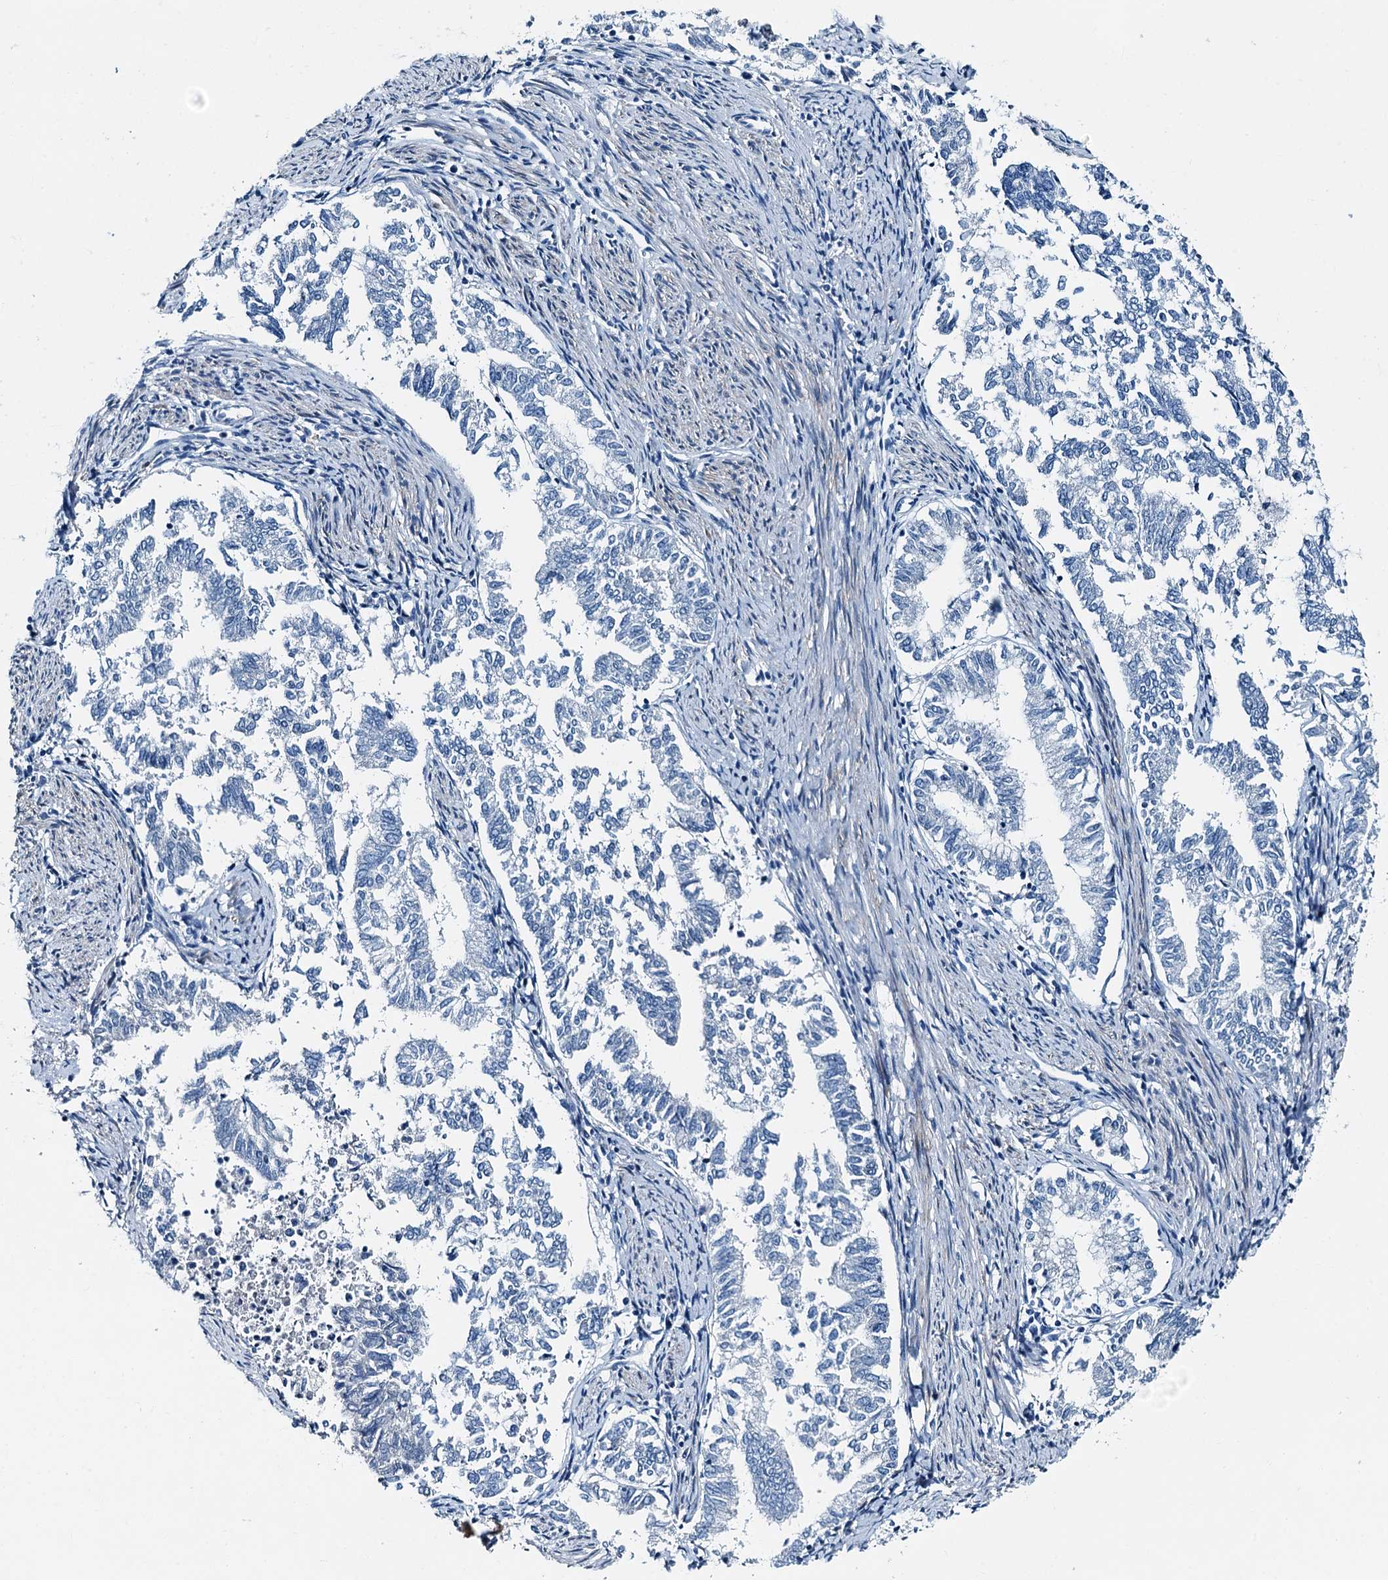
{"staining": {"intensity": "negative", "quantity": "none", "location": "none"}, "tissue": "endometrial cancer", "cell_type": "Tumor cells", "image_type": "cancer", "snomed": [{"axis": "morphology", "description": "Adenocarcinoma, NOS"}, {"axis": "topography", "description": "Endometrium"}], "caption": "This is an IHC micrograph of human endometrial cancer. There is no staining in tumor cells.", "gene": "RAB3IL1", "patient": {"sex": "female", "age": 79}}